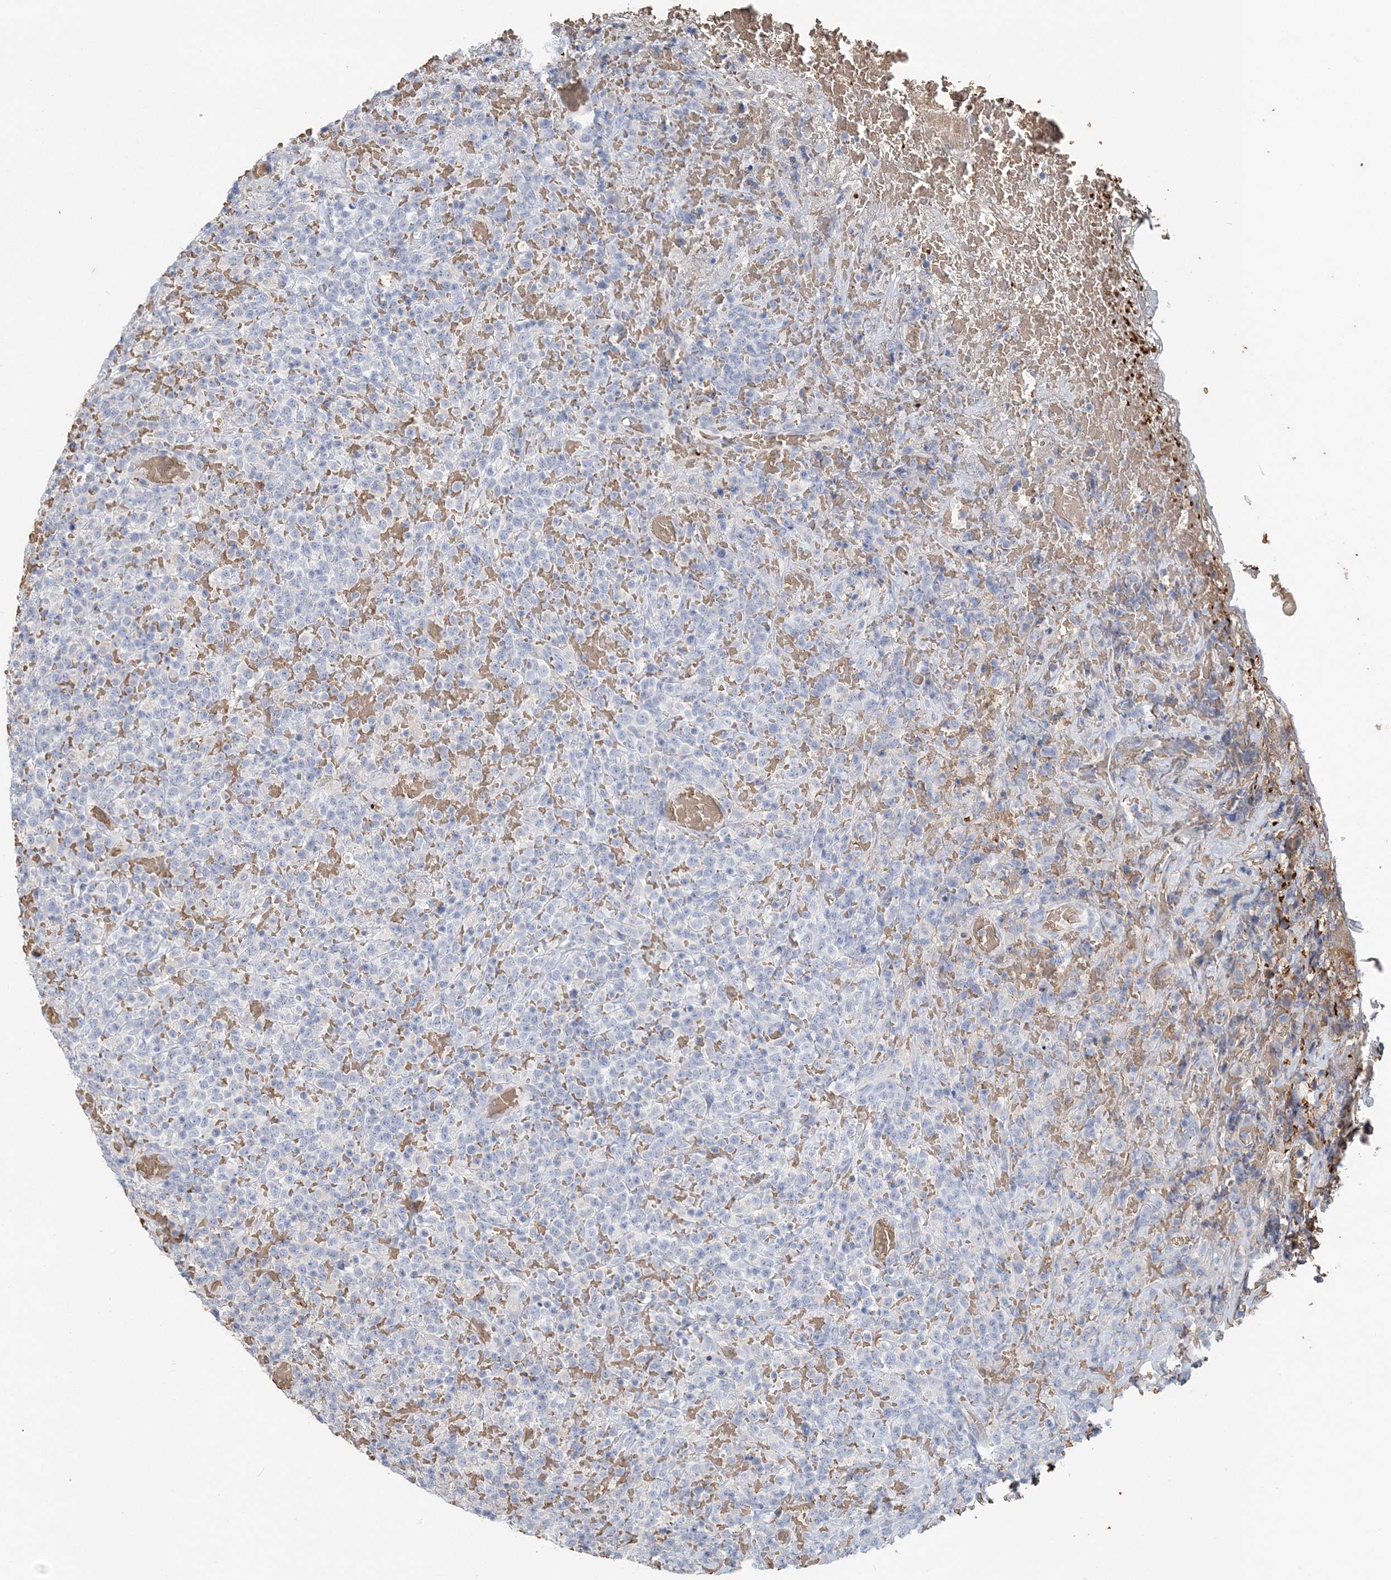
{"staining": {"intensity": "negative", "quantity": "none", "location": "none"}, "tissue": "lymphoma", "cell_type": "Tumor cells", "image_type": "cancer", "snomed": [{"axis": "morphology", "description": "Malignant lymphoma, non-Hodgkin's type, High grade"}, {"axis": "topography", "description": "Colon"}], "caption": "The photomicrograph demonstrates no staining of tumor cells in malignant lymphoma, non-Hodgkin's type (high-grade).", "gene": "HBD", "patient": {"sex": "female", "age": 53}}